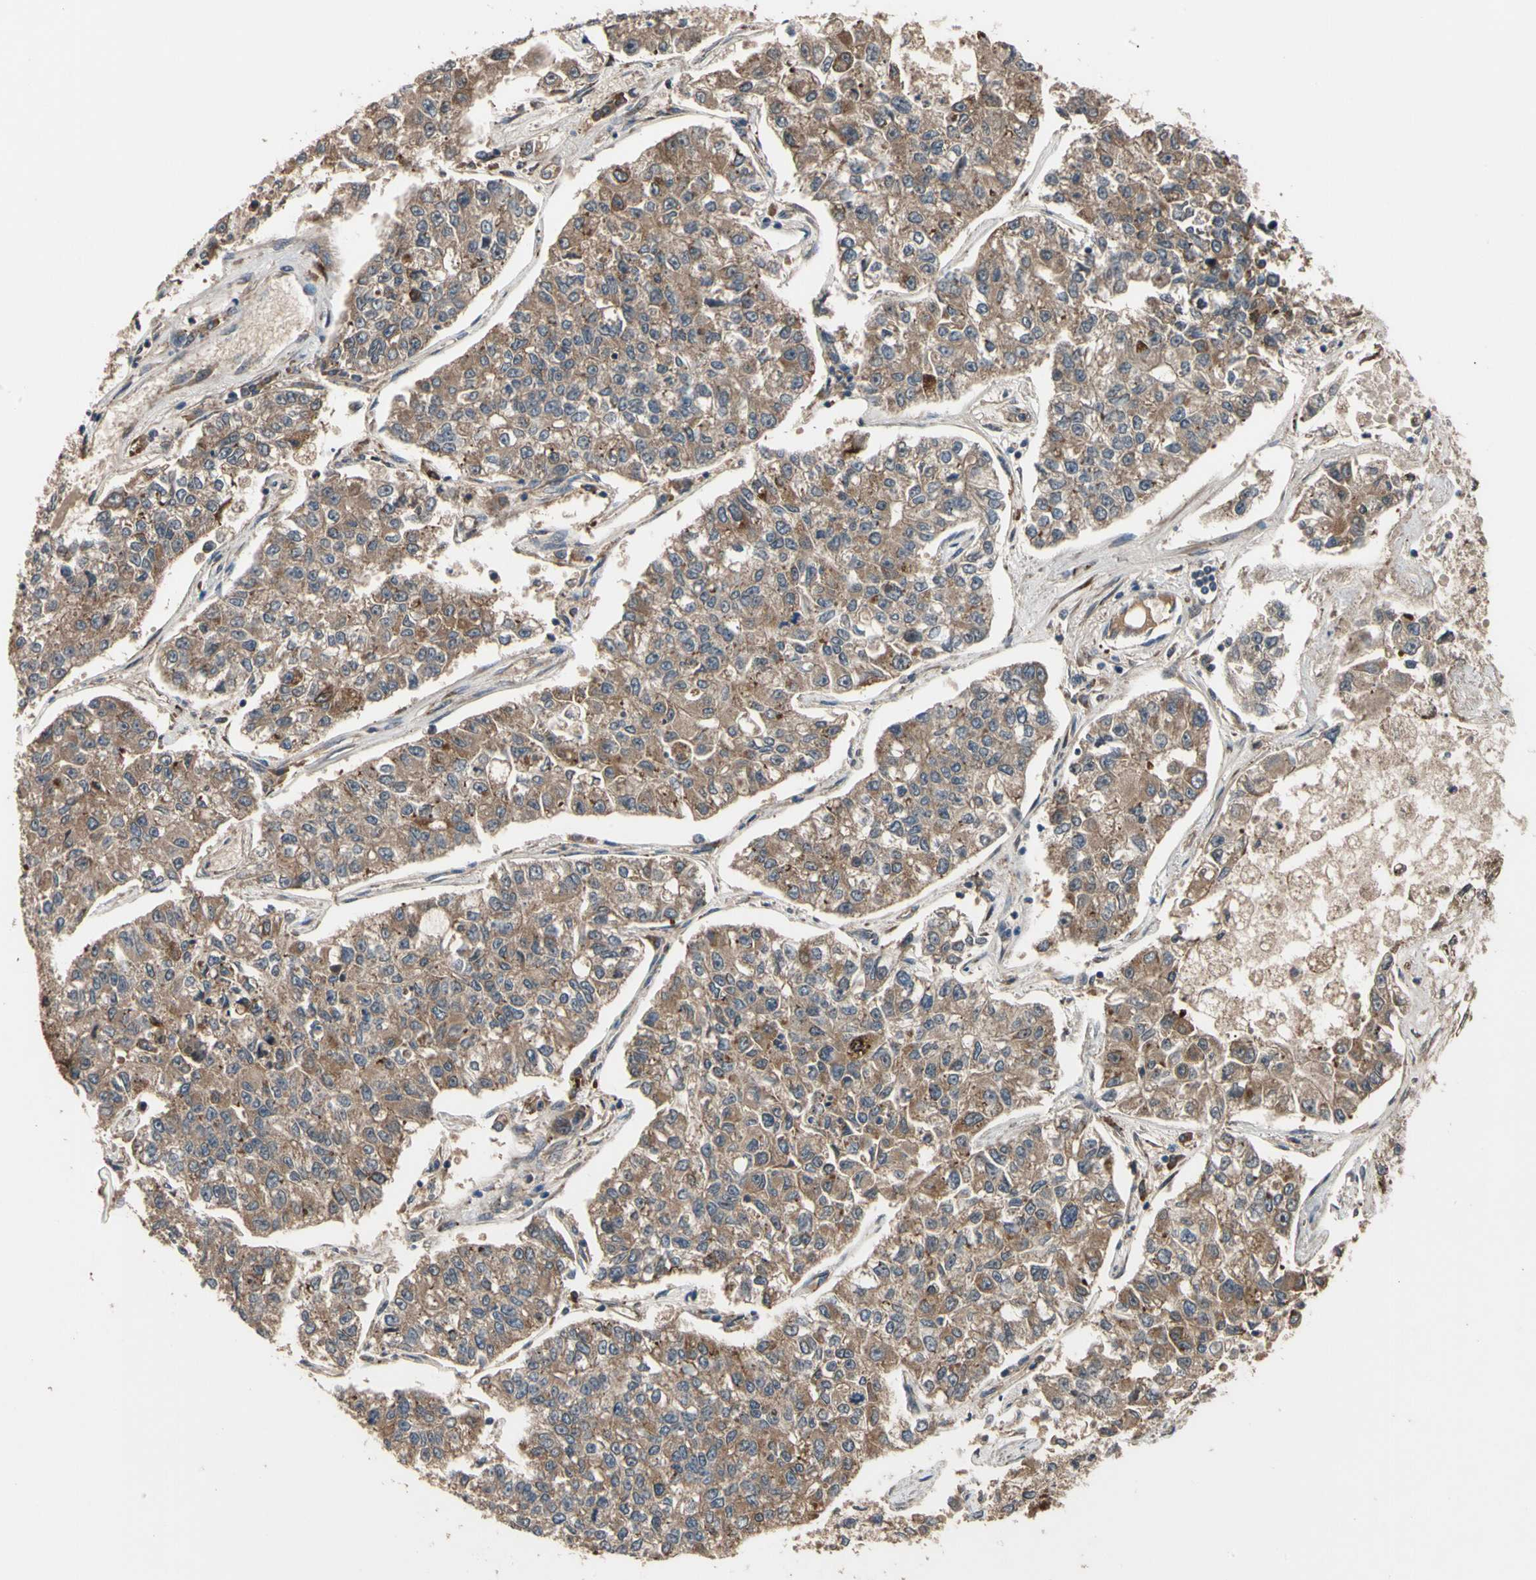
{"staining": {"intensity": "moderate", "quantity": ">75%", "location": "cytoplasmic/membranous"}, "tissue": "lung cancer", "cell_type": "Tumor cells", "image_type": "cancer", "snomed": [{"axis": "morphology", "description": "Adenocarcinoma, NOS"}, {"axis": "topography", "description": "Lung"}], "caption": "Immunohistochemistry micrograph of lung adenocarcinoma stained for a protein (brown), which reveals medium levels of moderate cytoplasmic/membranous positivity in about >75% of tumor cells.", "gene": "CYTIP", "patient": {"sex": "male", "age": 49}}